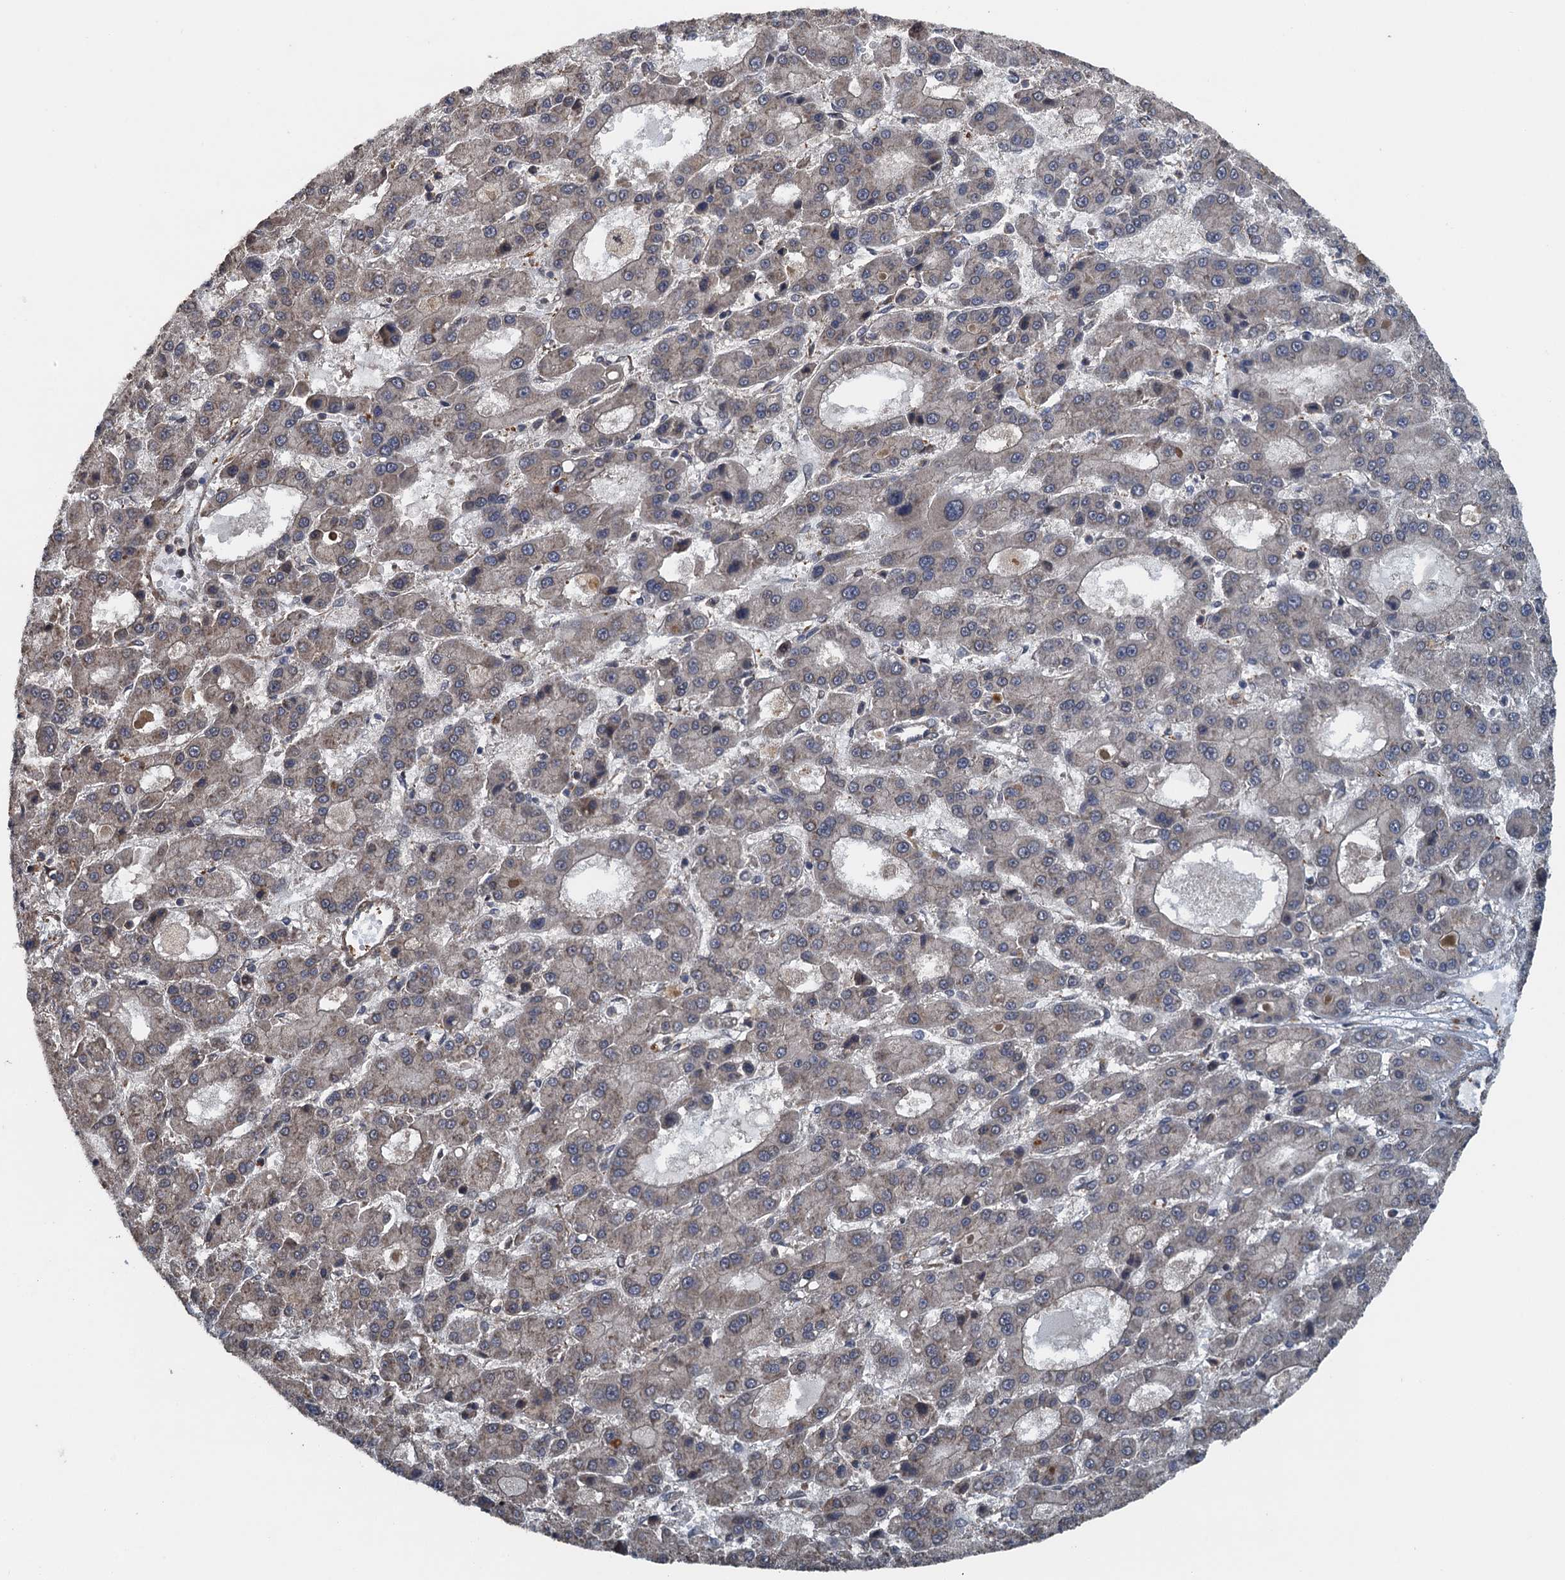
{"staining": {"intensity": "negative", "quantity": "none", "location": "none"}, "tissue": "liver cancer", "cell_type": "Tumor cells", "image_type": "cancer", "snomed": [{"axis": "morphology", "description": "Carcinoma, Hepatocellular, NOS"}, {"axis": "topography", "description": "Liver"}], "caption": "This is an immunohistochemistry image of human liver cancer (hepatocellular carcinoma). There is no staining in tumor cells.", "gene": "MEAK7", "patient": {"sex": "male", "age": 70}}